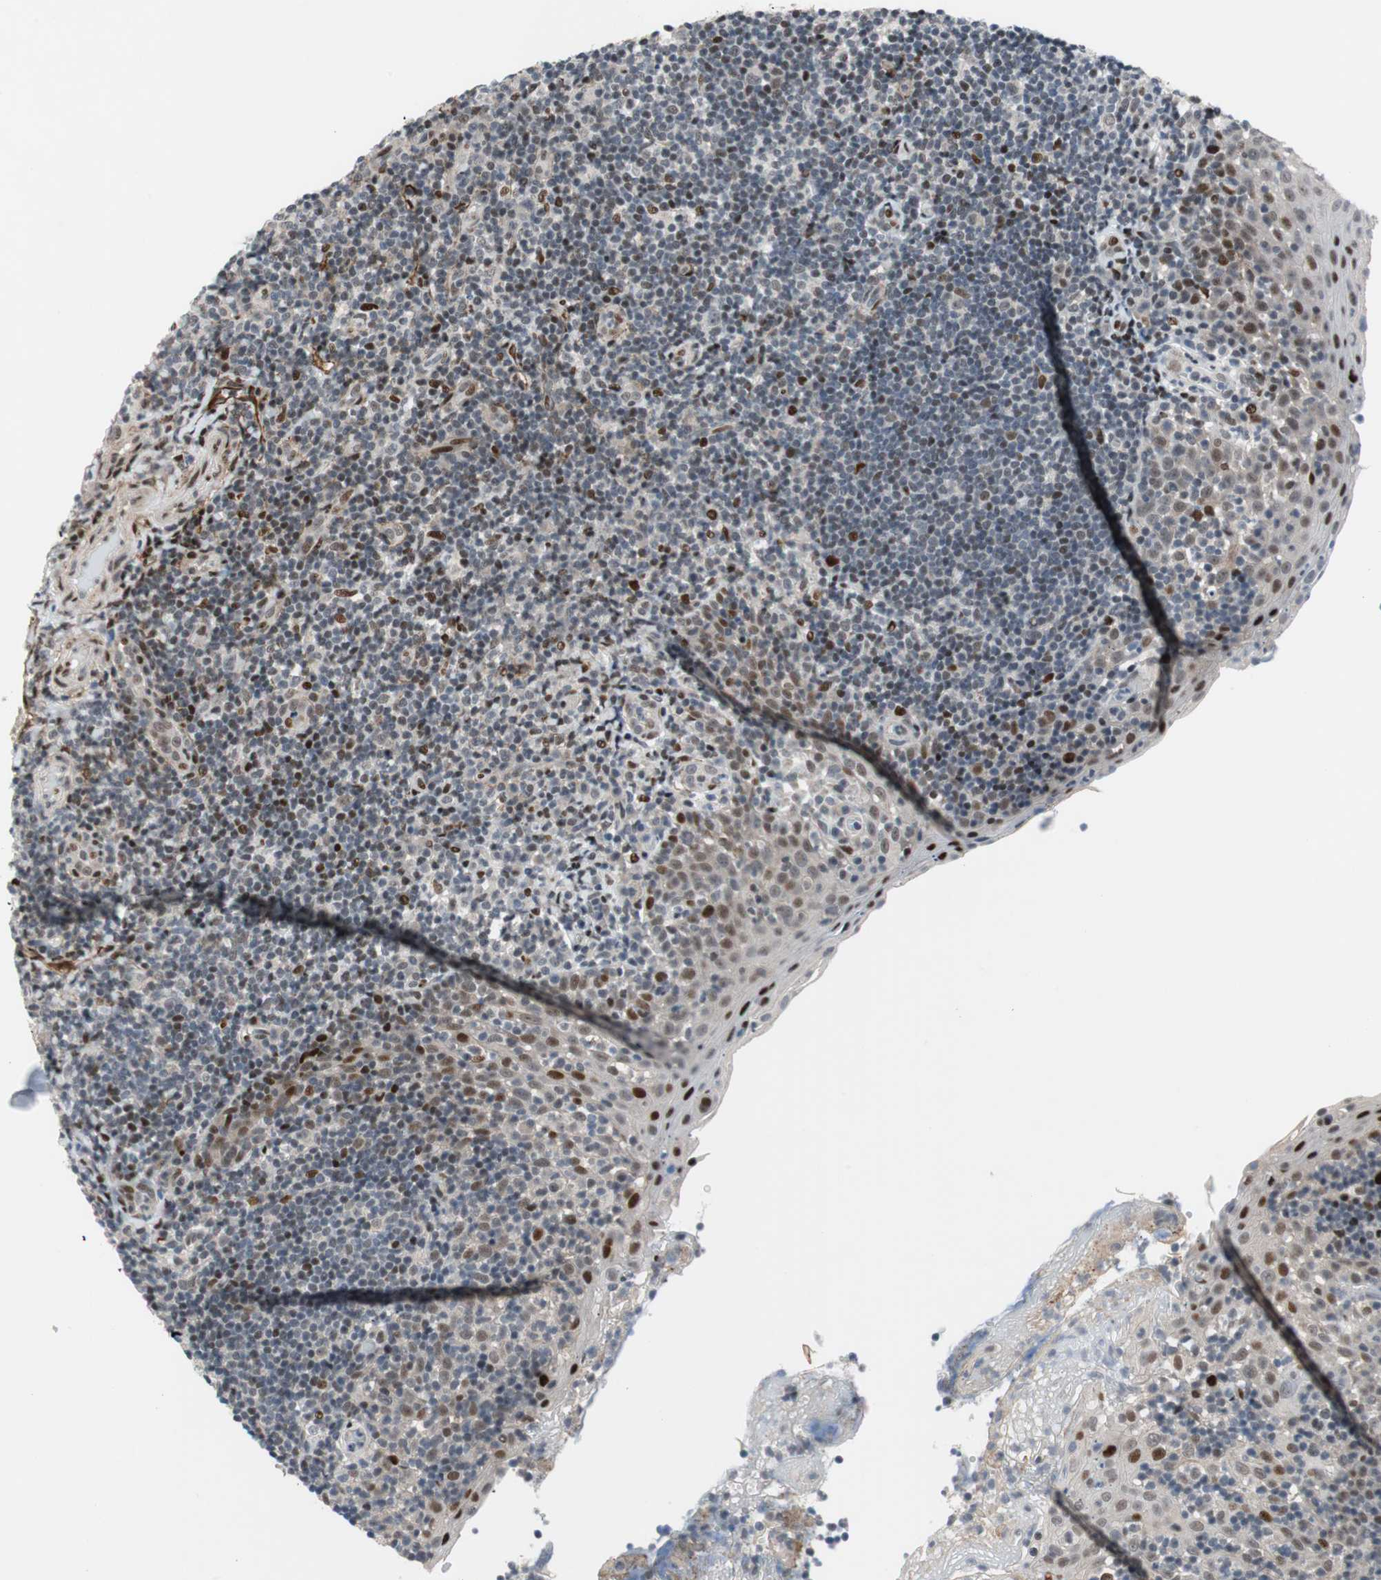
{"staining": {"intensity": "moderate", "quantity": "<25%", "location": "nuclear"}, "tissue": "tonsil", "cell_type": "Germinal center cells", "image_type": "normal", "snomed": [{"axis": "morphology", "description": "Normal tissue, NOS"}, {"axis": "topography", "description": "Tonsil"}], "caption": "A micrograph showing moderate nuclear positivity in about <25% of germinal center cells in unremarkable tonsil, as visualized by brown immunohistochemical staining.", "gene": "FBXO44", "patient": {"sex": "female", "age": 40}}